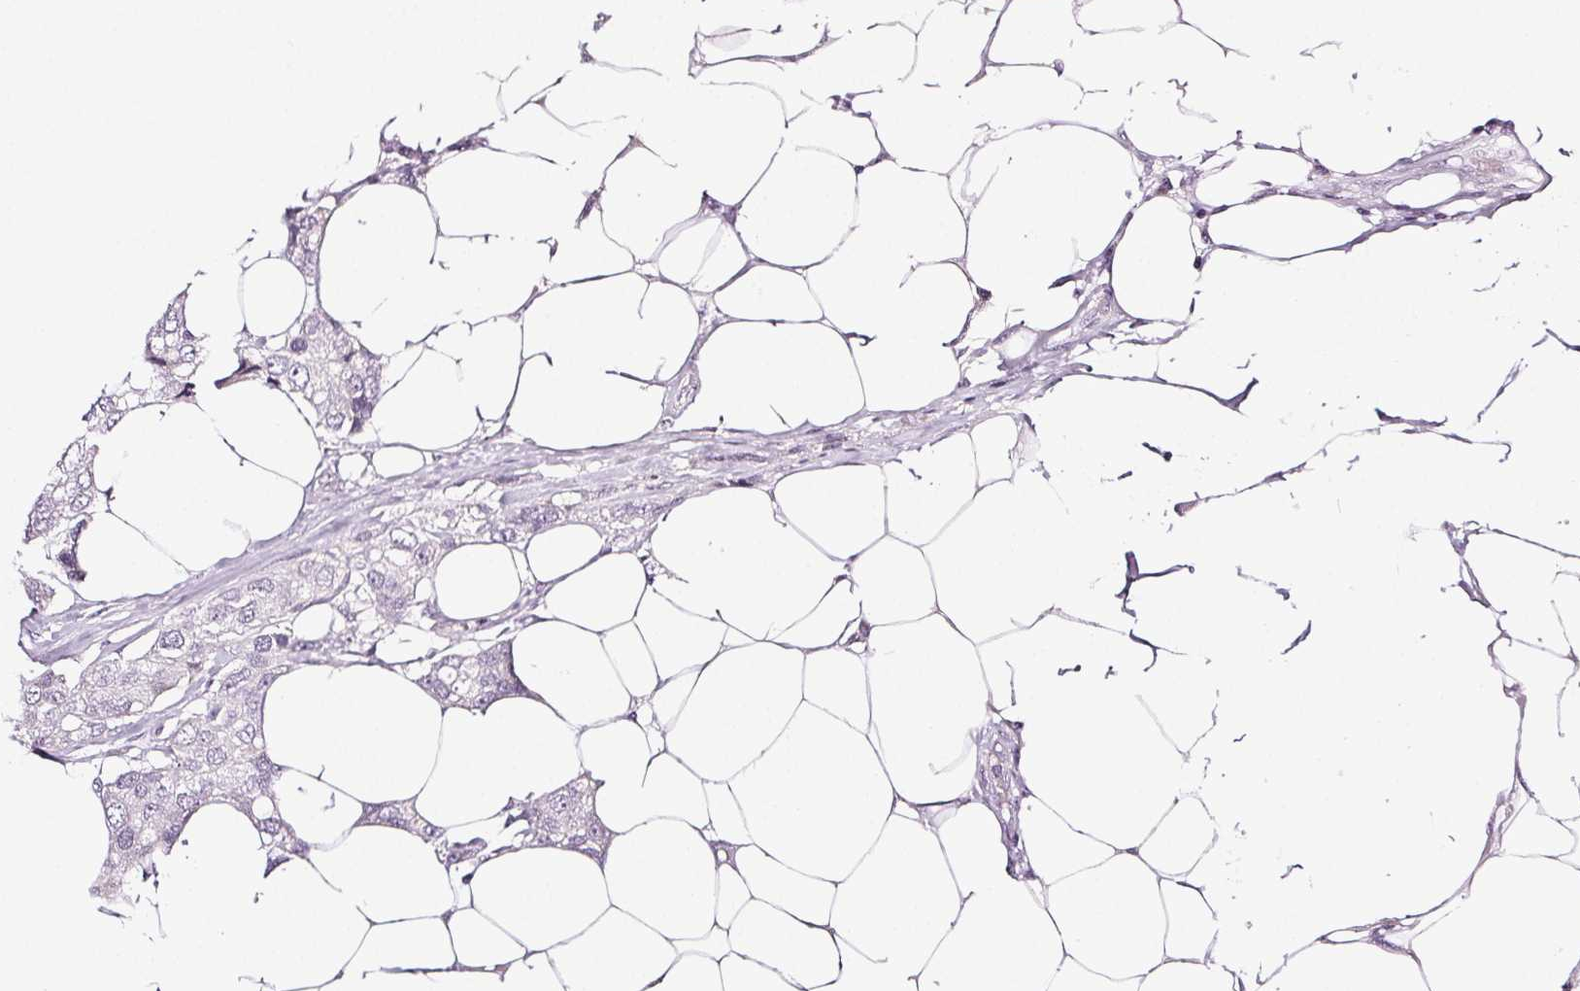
{"staining": {"intensity": "negative", "quantity": "none", "location": "none"}, "tissue": "breast cancer", "cell_type": "Tumor cells", "image_type": "cancer", "snomed": [{"axis": "morphology", "description": "Duct carcinoma"}, {"axis": "topography", "description": "Breast"}], "caption": "This is an IHC photomicrograph of human breast cancer. There is no positivity in tumor cells.", "gene": "COL7A1", "patient": {"sex": "female", "age": 80}}